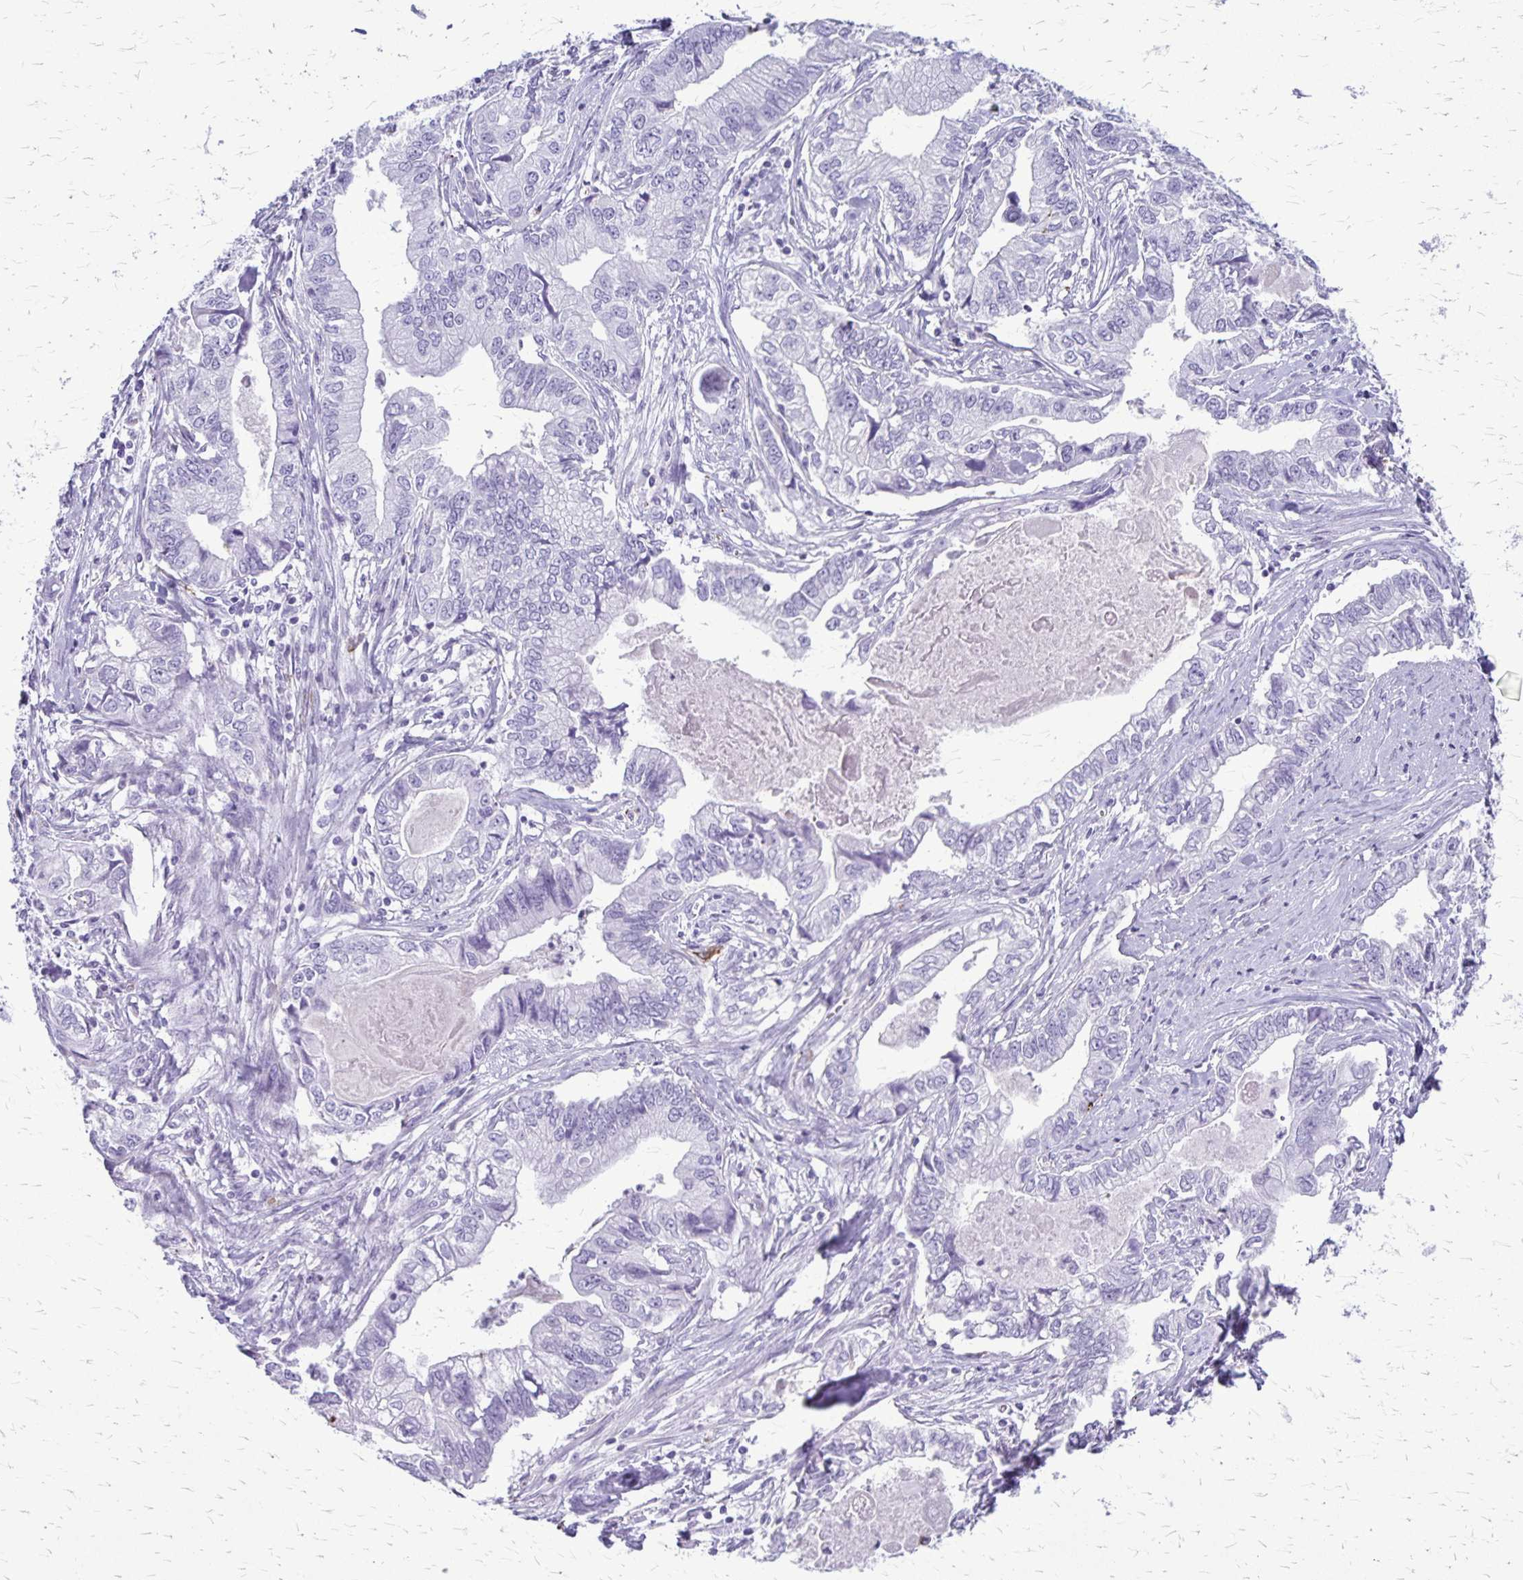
{"staining": {"intensity": "negative", "quantity": "none", "location": "none"}, "tissue": "stomach cancer", "cell_type": "Tumor cells", "image_type": "cancer", "snomed": [{"axis": "morphology", "description": "Adenocarcinoma, NOS"}, {"axis": "topography", "description": "Pancreas"}, {"axis": "topography", "description": "Stomach, upper"}], "caption": "Image shows no significant protein expression in tumor cells of adenocarcinoma (stomach). Brightfield microscopy of immunohistochemistry stained with DAB (brown) and hematoxylin (blue), captured at high magnification.", "gene": "RTN1", "patient": {"sex": "male", "age": 77}}